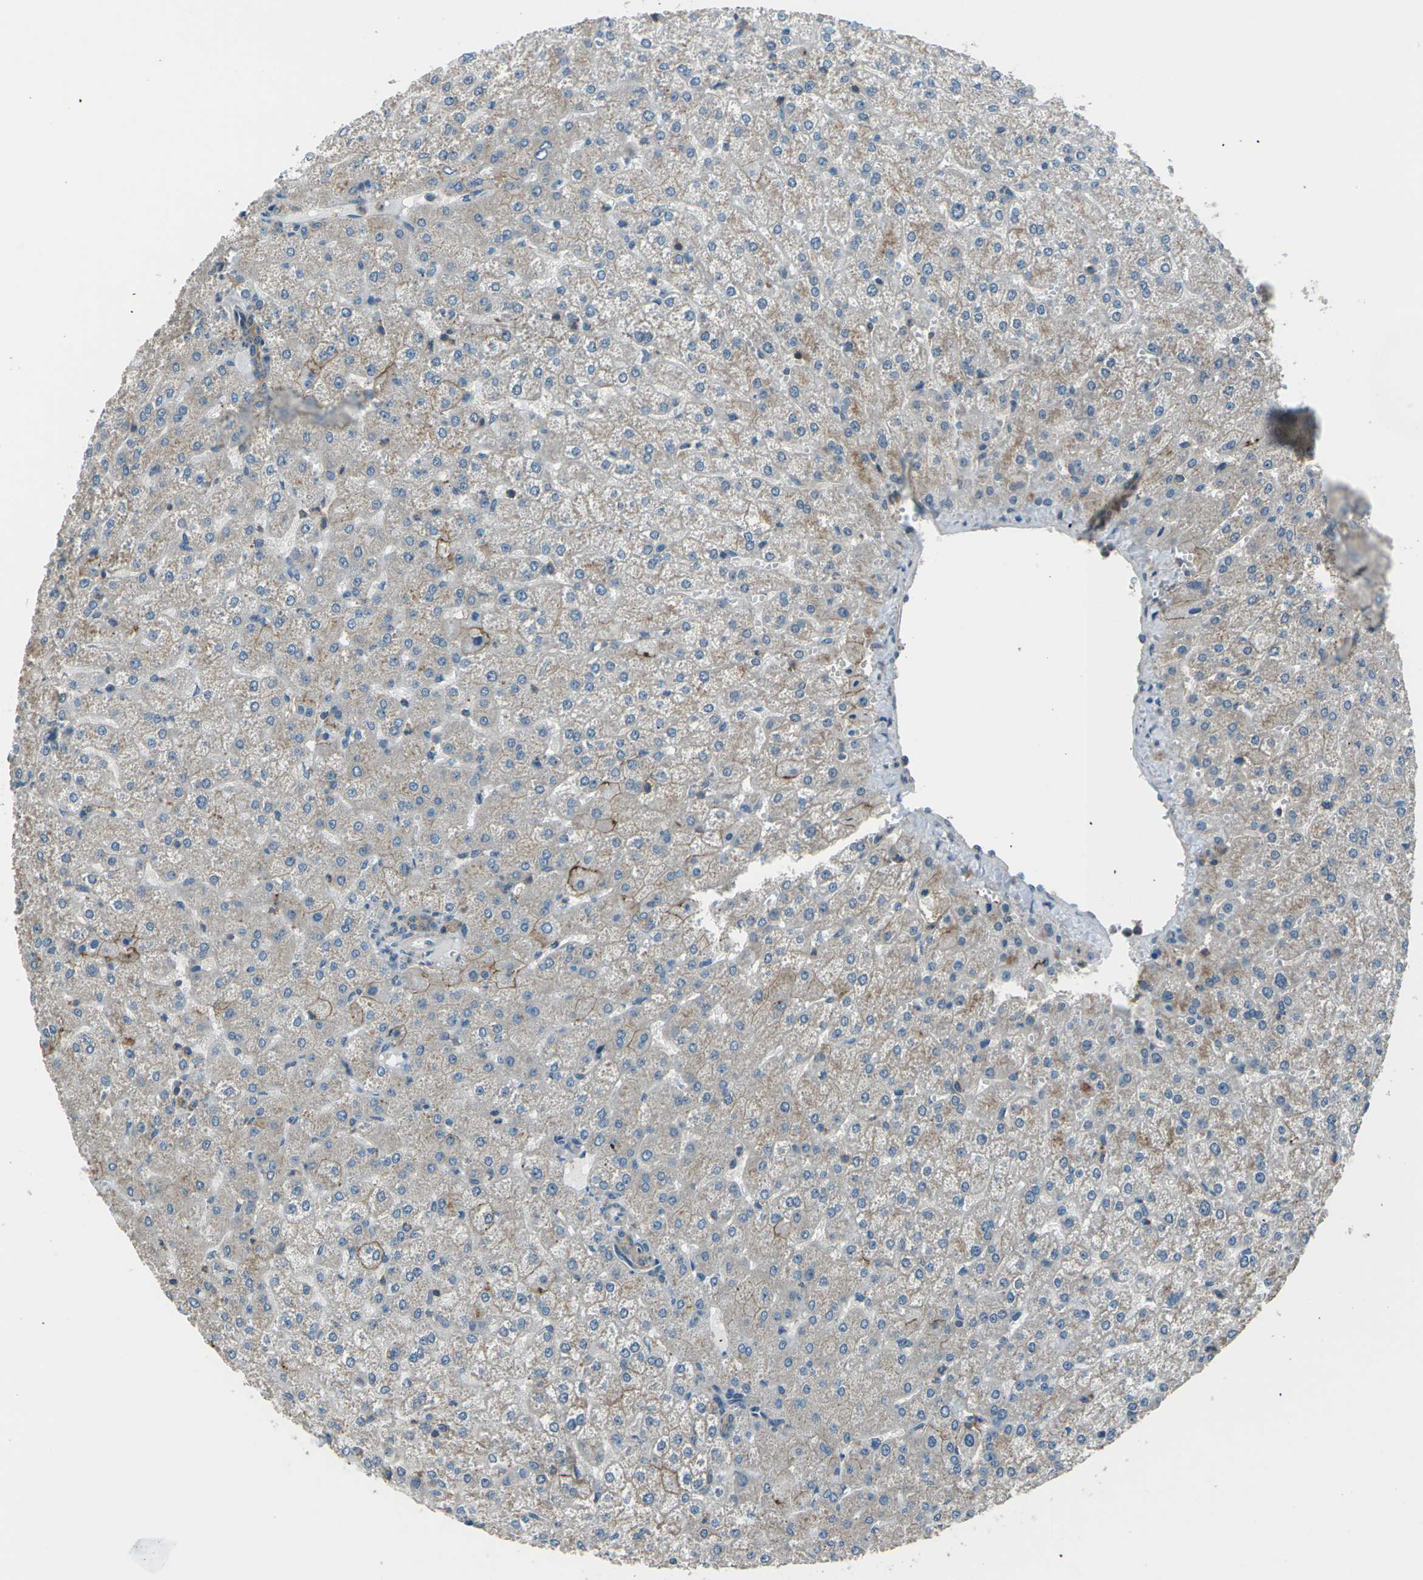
{"staining": {"intensity": "weak", "quantity": ">75%", "location": "cytoplasmic/membranous"}, "tissue": "liver", "cell_type": "Cholangiocytes", "image_type": "normal", "snomed": [{"axis": "morphology", "description": "Normal tissue, NOS"}, {"axis": "topography", "description": "Liver"}], "caption": "High-power microscopy captured an IHC histopathology image of unremarkable liver, revealing weak cytoplasmic/membranous positivity in approximately >75% of cholangiocytes.", "gene": "CMTM4", "patient": {"sex": "female", "age": 32}}